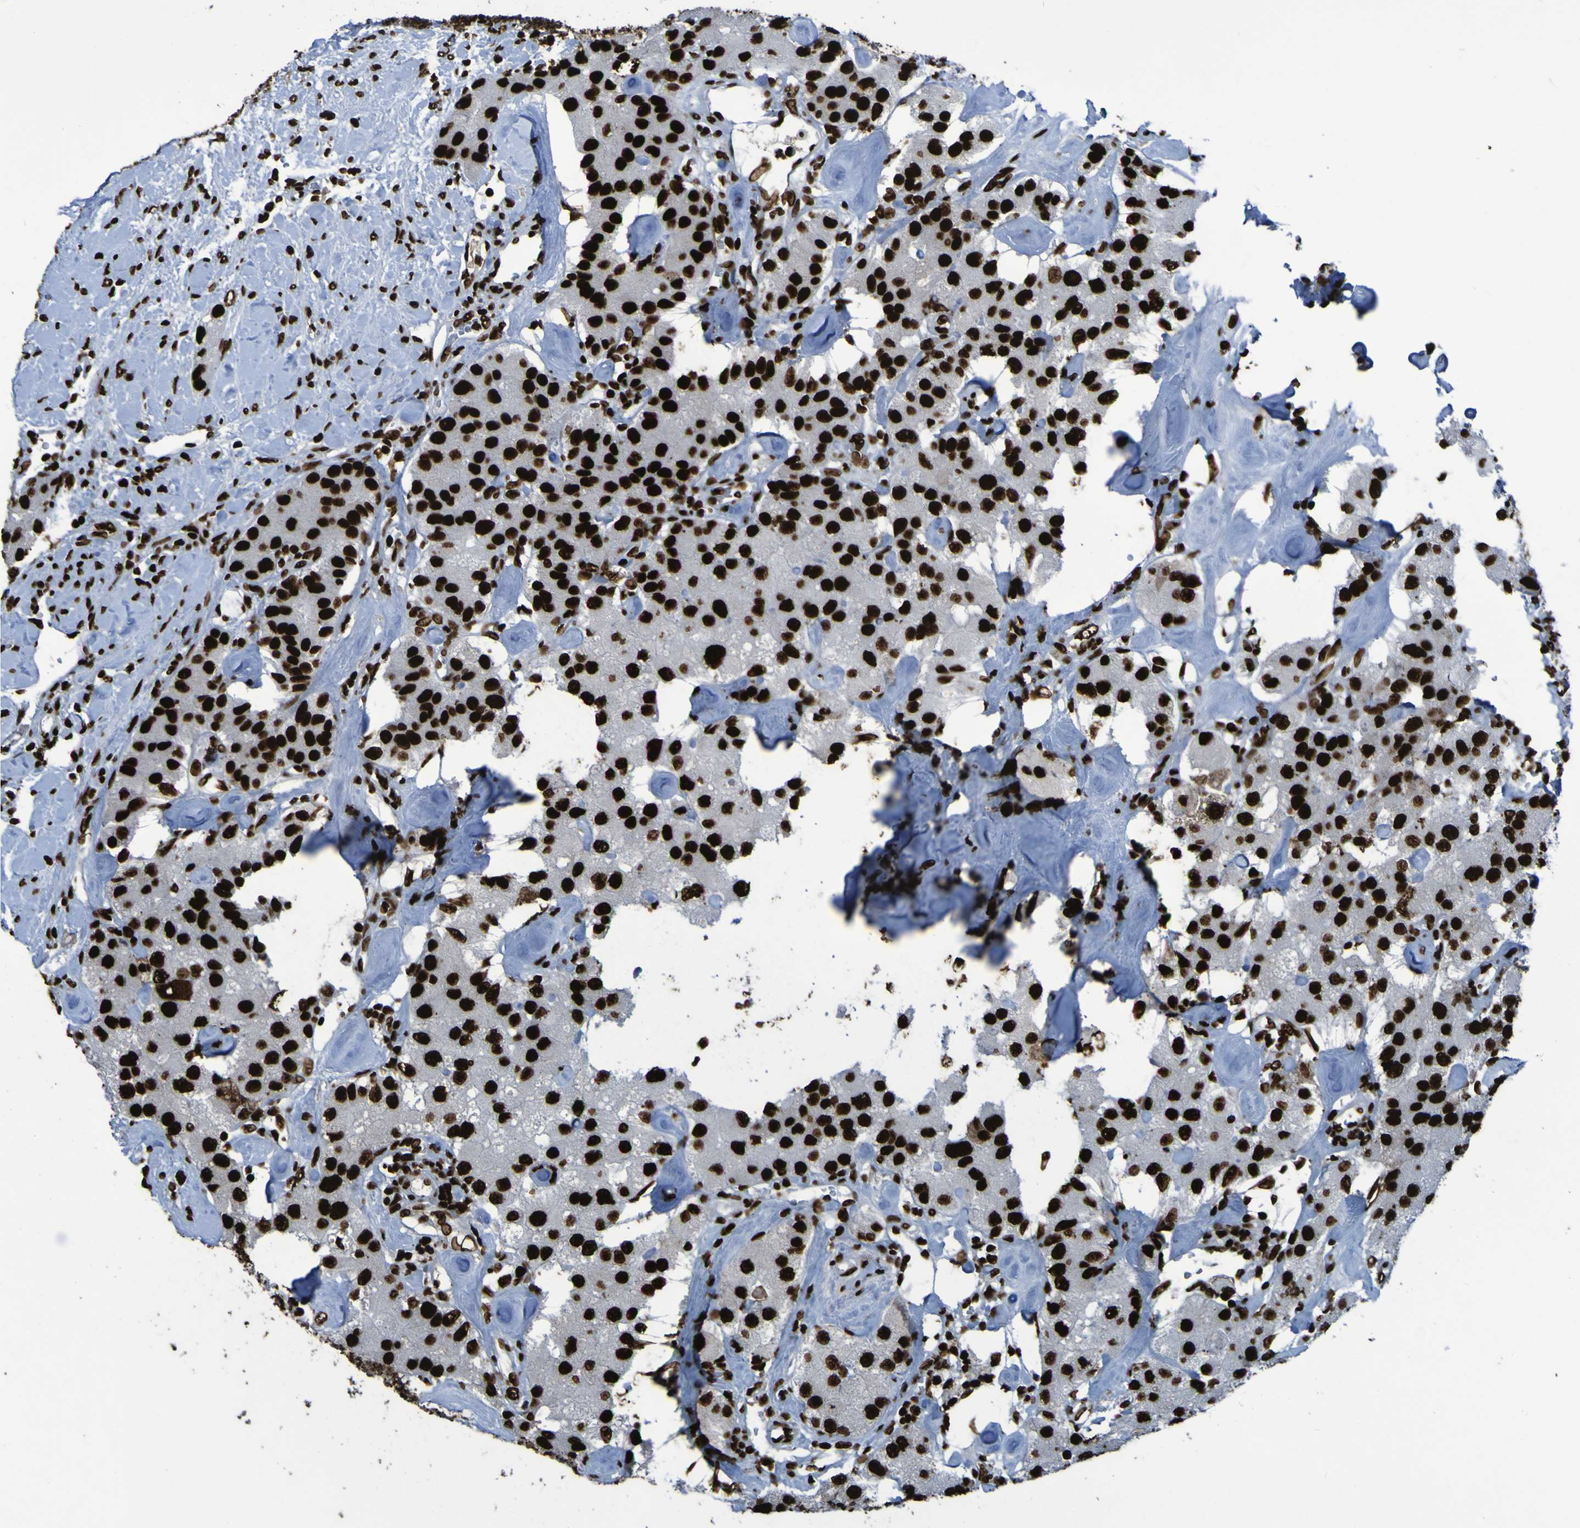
{"staining": {"intensity": "strong", "quantity": ">75%", "location": "nuclear"}, "tissue": "carcinoid", "cell_type": "Tumor cells", "image_type": "cancer", "snomed": [{"axis": "morphology", "description": "Carcinoid, malignant, NOS"}, {"axis": "topography", "description": "Pancreas"}], "caption": "The photomicrograph reveals staining of malignant carcinoid, revealing strong nuclear protein staining (brown color) within tumor cells. The protein of interest is stained brown, and the nuclei are stained in blue (DAB (3,3'-diaminobenzidine) IHC with brightfield microscopy, high magnification).", "gene": "NPM1", "patient": {"sex": "male", "age": 41}}